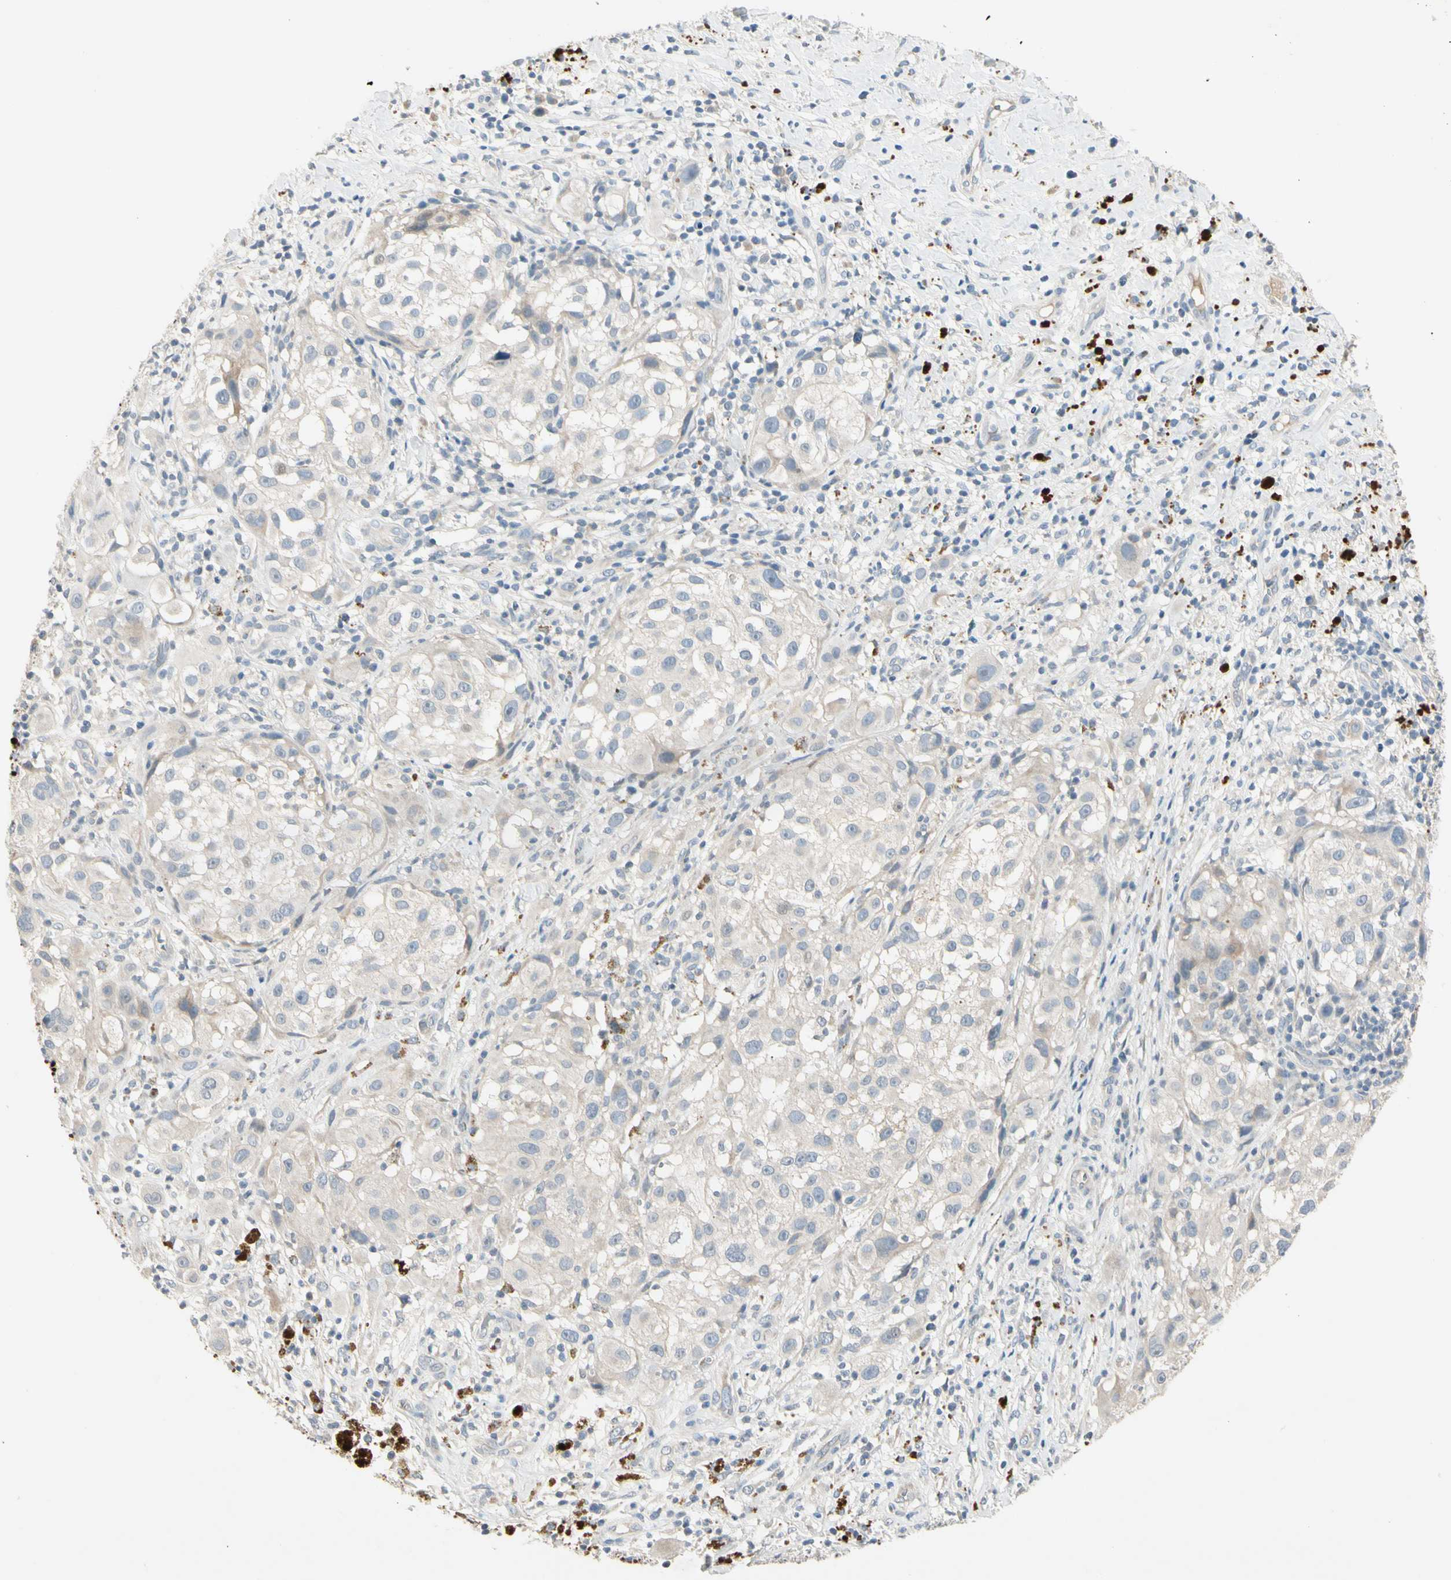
{"staining": {"intensity": "negative", "quantity": "none", "location": "none"}, "tissue": "melanoma", "cell_type": "Tumor cells", "image_type": "cancer", "snomed": [{"axis": "morphology", "description": "Necrosis, NOS"}, {"axis": "morphology", "description": "Malignant melanoma, NOS"}, {"axis": "topography", "description": "Skin"}], "caption": "Immunohistochemistry of human malignant melanoma reveals no expression in tumor cells. The staining is performed using DAB brown chromogen with nuclei counter-stained in using hematoxylin.", "gene": "PRSS21", "patient": {"sex": "female", "age": 87}}